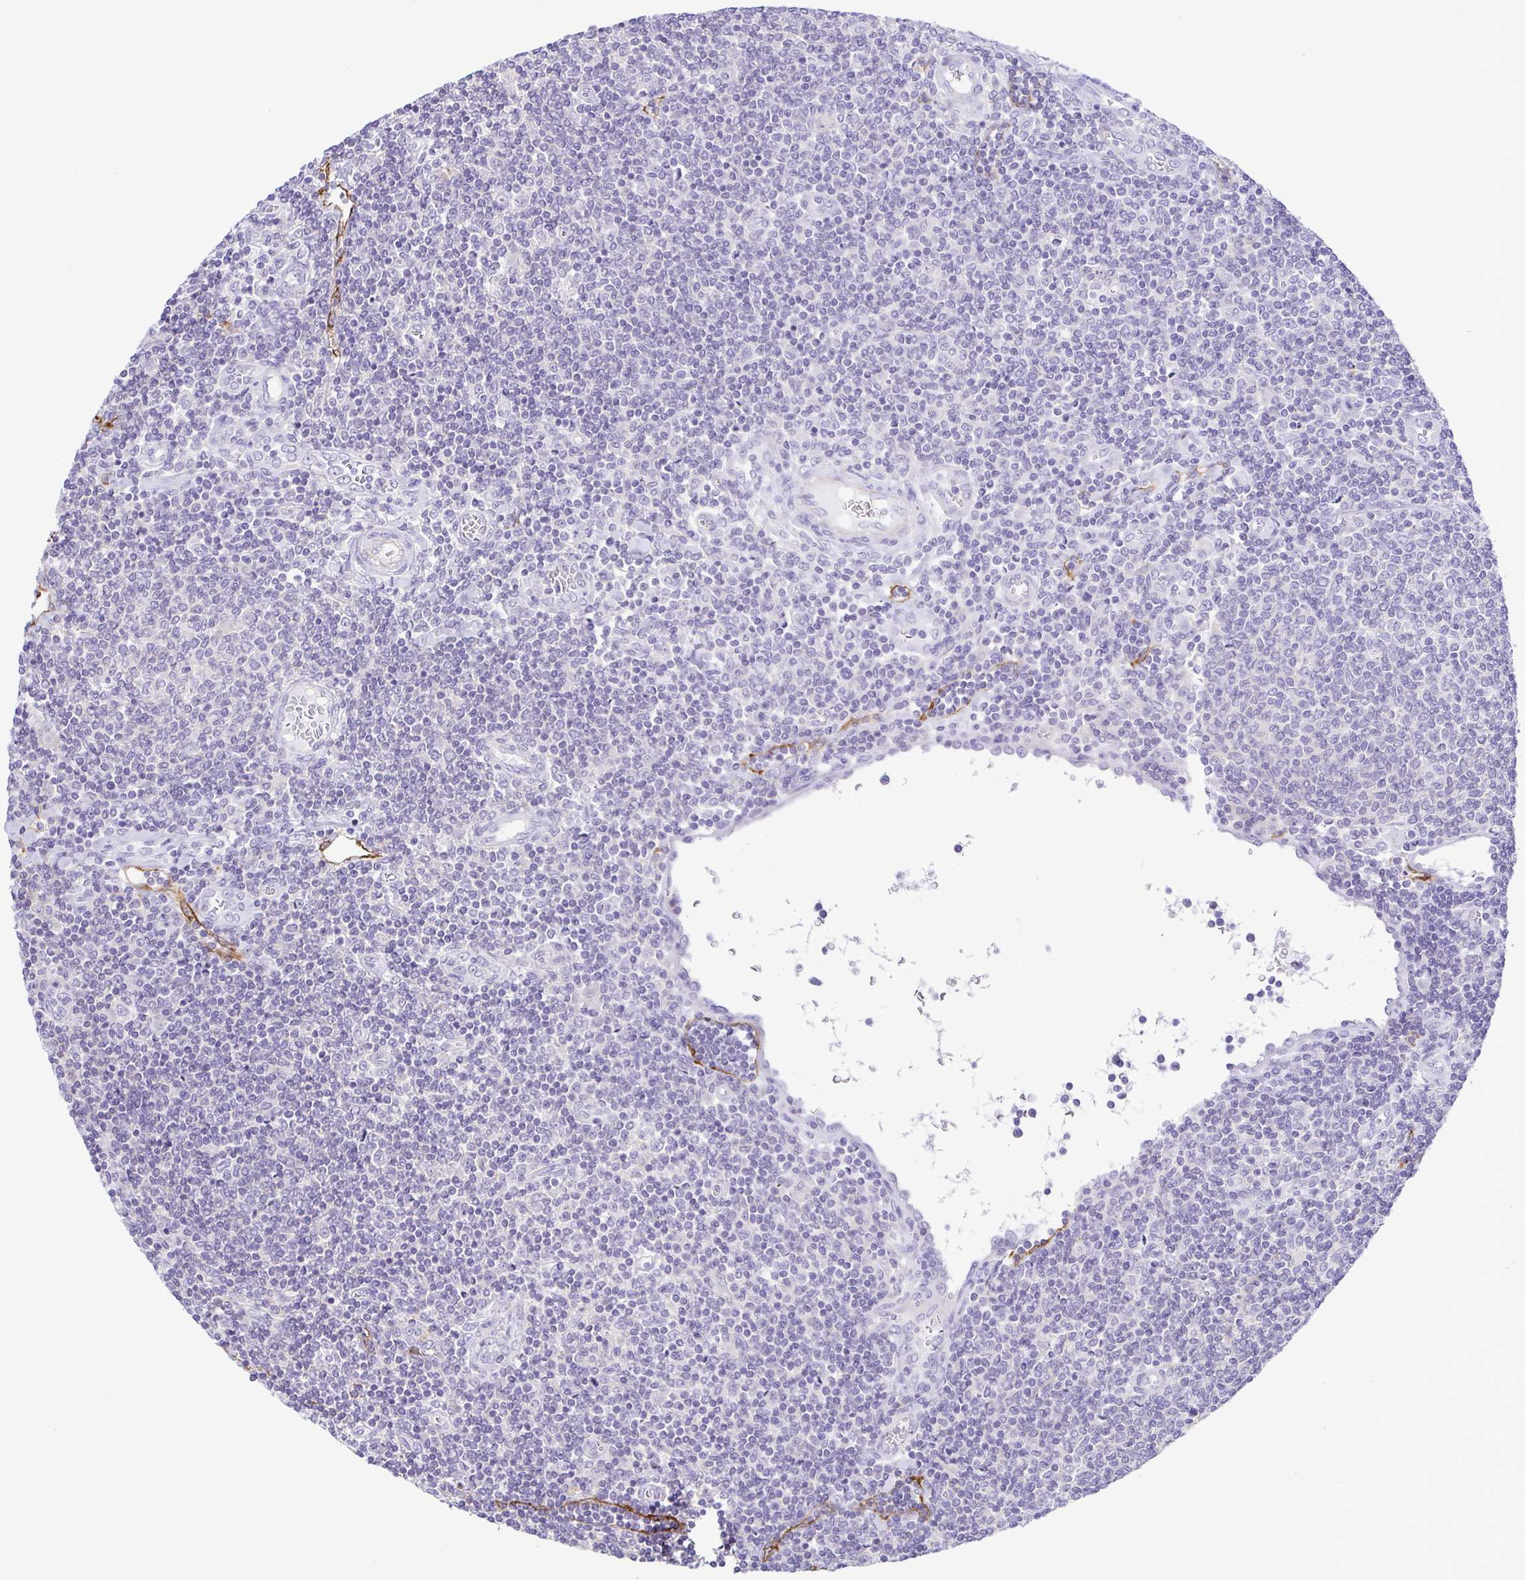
{"staining": {"intensity": "negative", "quantity": "none", "location": "none"}, "tissue": "lymphoma", "cell_type": "Tumor cells", "image_type": "cancer", "snomed": [{"axis": "morphology", "description": "Malignant lymphoma, non-Hodgkin's type, Low grade"}, {"axis": "topography", "description": "Lymph node"}], "caption": "A micrograph of lymphoma stained for a protein displays no brown staining in tumor cells. The staining is performed using DAB brown chromogen with nuclei counter-stained in using hematoxylin.", "gene": "GPR182", "patient": {"sex": "male", "age": 52}}